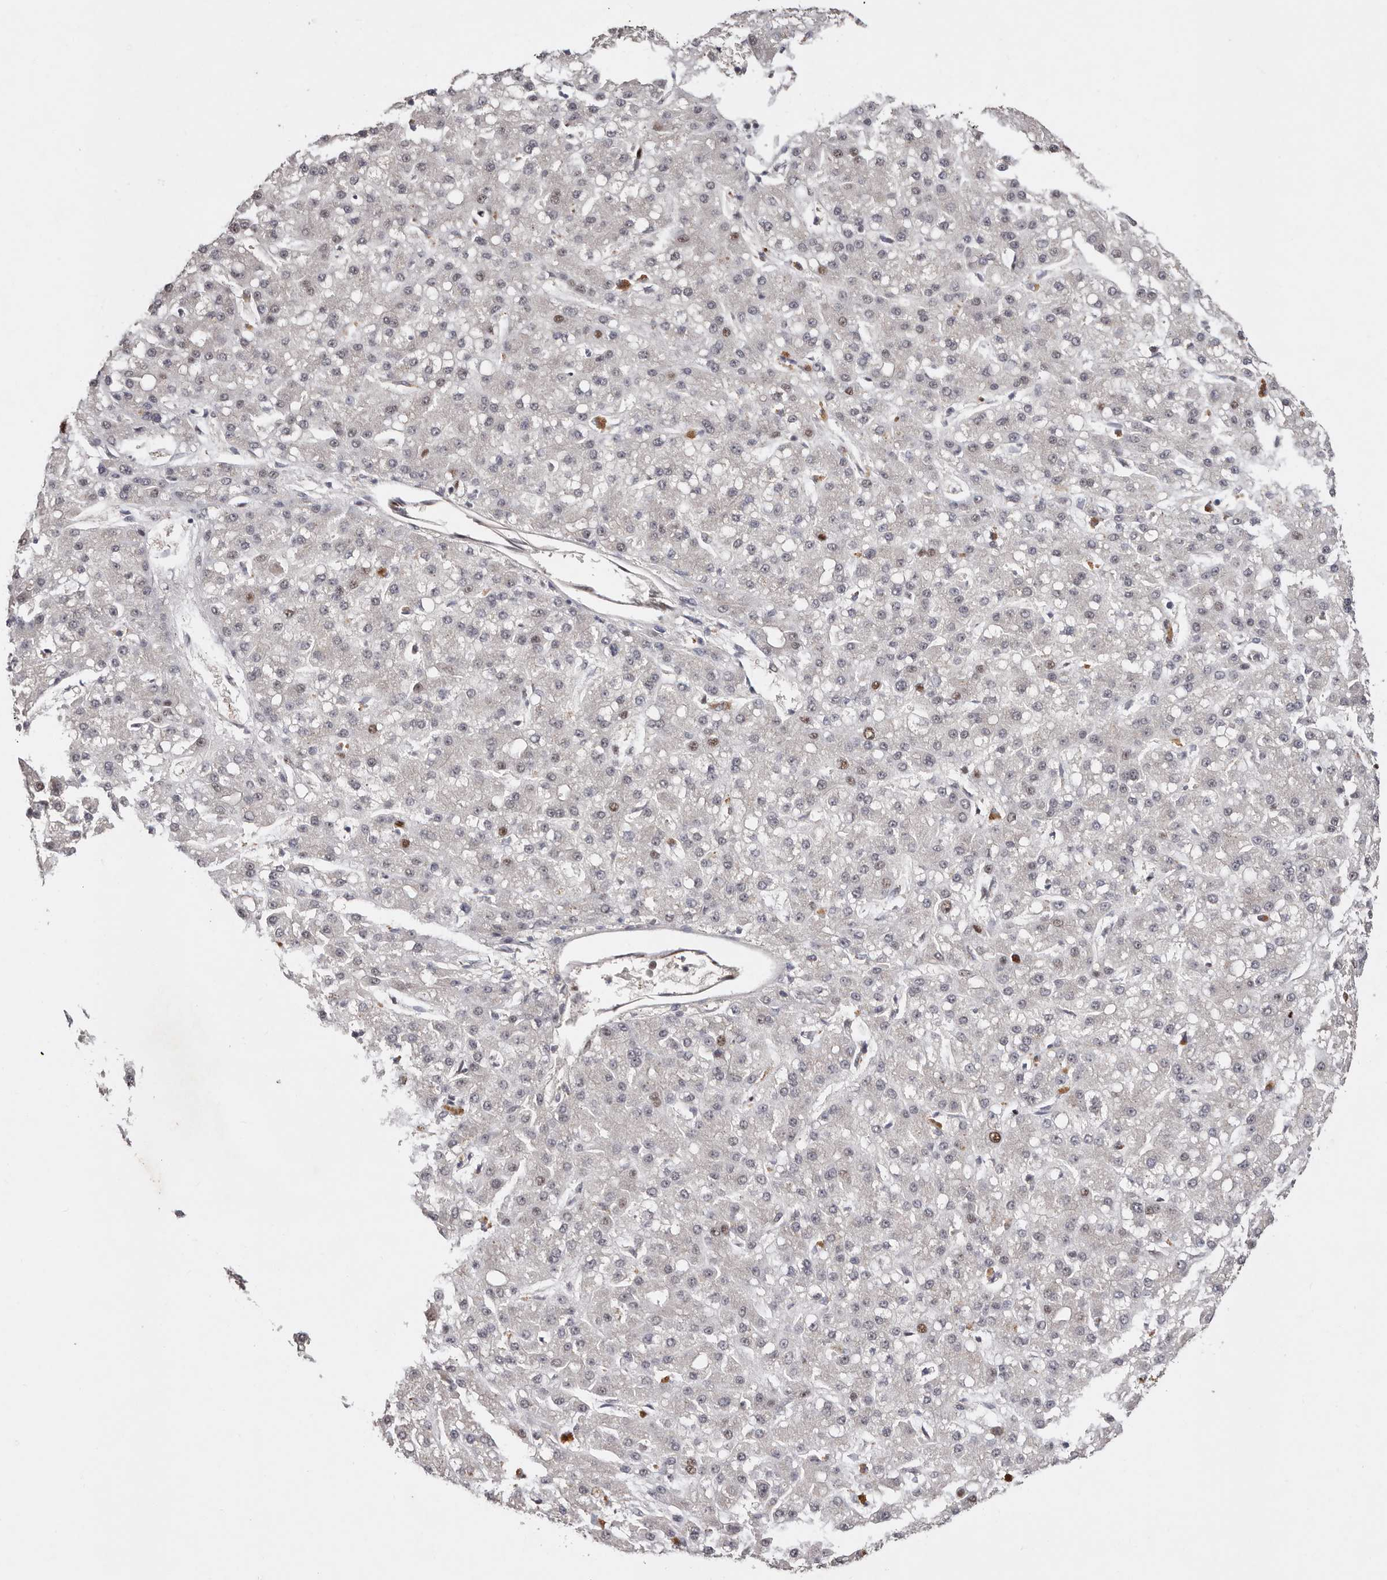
{"staining": {"intensity": "moderate", "quantity": "<25%", "location": "nuclear"}, "tissue": "liver cancer", "cell_type": "Tumor cells", "image_type": "cancer", "snomed": [{"axis": "morphology", "description": "Carcinoma, Hepatocellular, NOS"}, {"axis": "topography", "description": "Liver"}], "caption": "Tumor cells reveal moderate nuclear staining in about <25% of cells in hepatocellular carcinoma (liver).", "gene": "KLF7", "patient": {"sex": "male", "age": 67}}